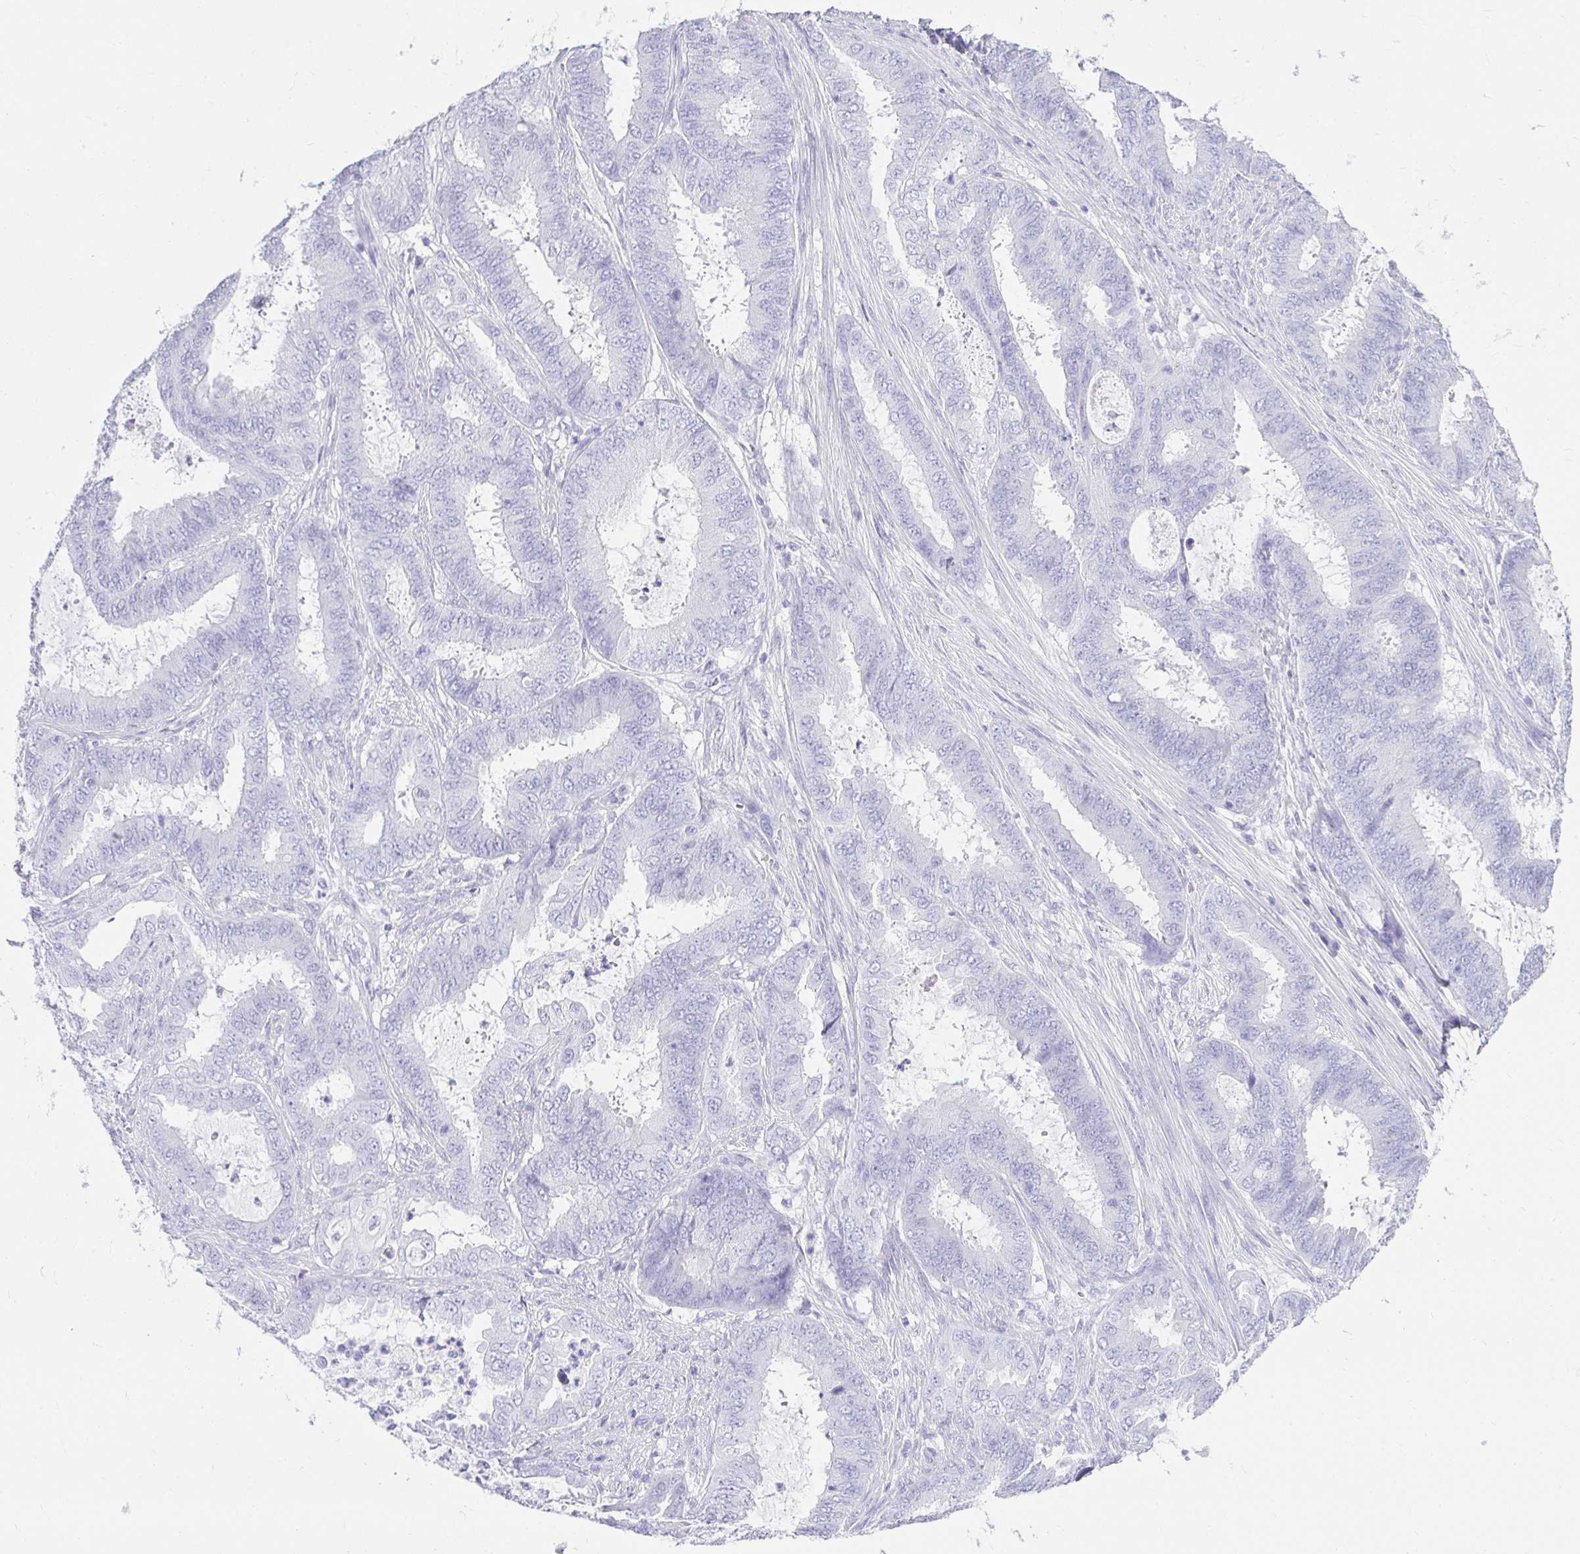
{"staining": {"intensity": "negative", "quantity": "none", "location": "none"}, "tissue": "endometrial cancer", "cell_type": "Tumor cells", "image_type": "cancer", "snomed": [{"axis": "morphology", "description": "Adenocarcinoma, NOS"}, {"axis": "topography", "description": "Endometrium"}], "caption": "Image shows no protein positivity in tumor cells of endometrial adenocarcinoma tissue.", "gene": "CHAT", "patient": {"sex": "female", "age": 51}}